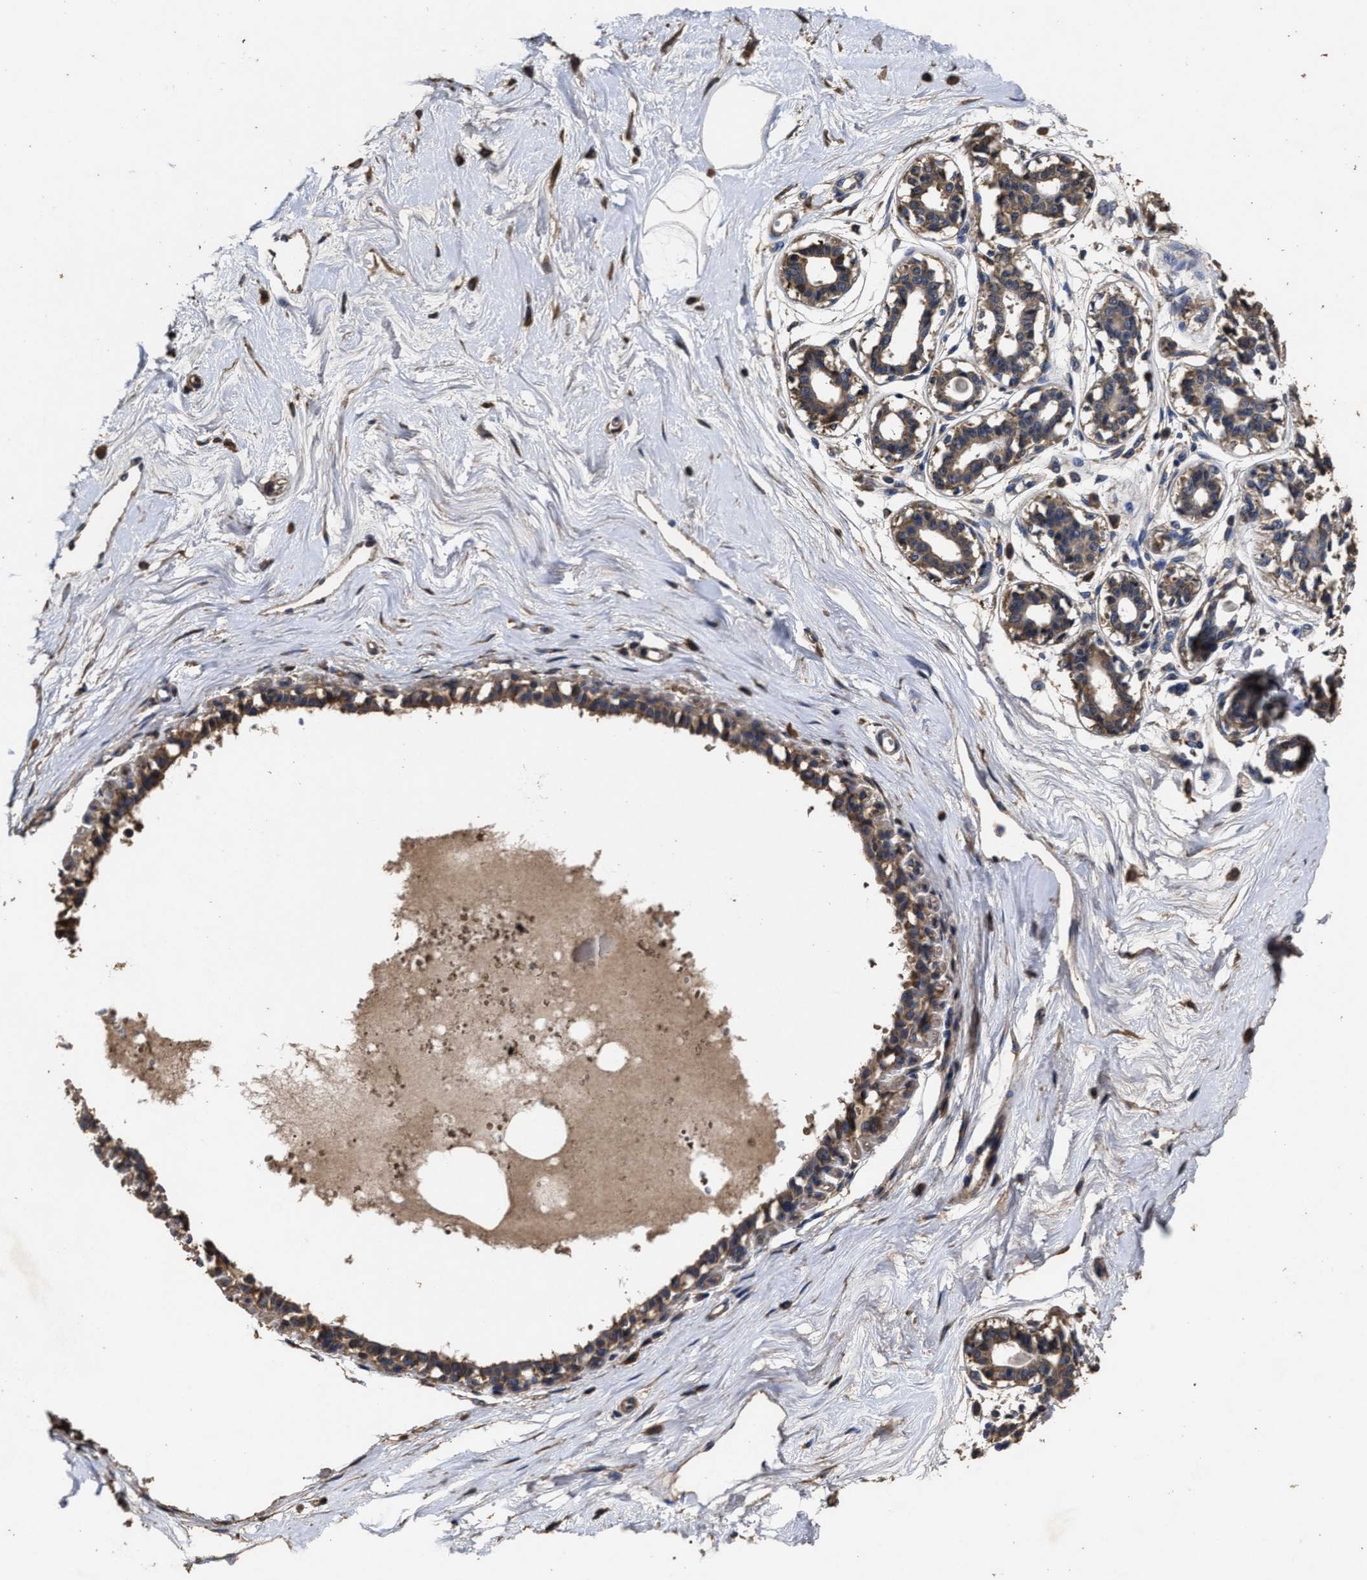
{"staining": {"intensity": "moderate", "quantity": ">75%", "location": "cytoplasmic/membranous"}, "tissue": "breast", "cell_type": "Adipocytes", "image_type": "normal", "snomed": [{"axis": "morphology", "description": "Normal tissue, NOS"}, {"axis": "topography", "description": "Breast"}], "caption": "About >75% of adipocytes in benign human breast demonstrate moderate cytoplasmic/membranous protein staining as visualized by brown immunohistochemical staining.", "gene": "PPM1K", "patient": {"sex": "female", "age": 45}}